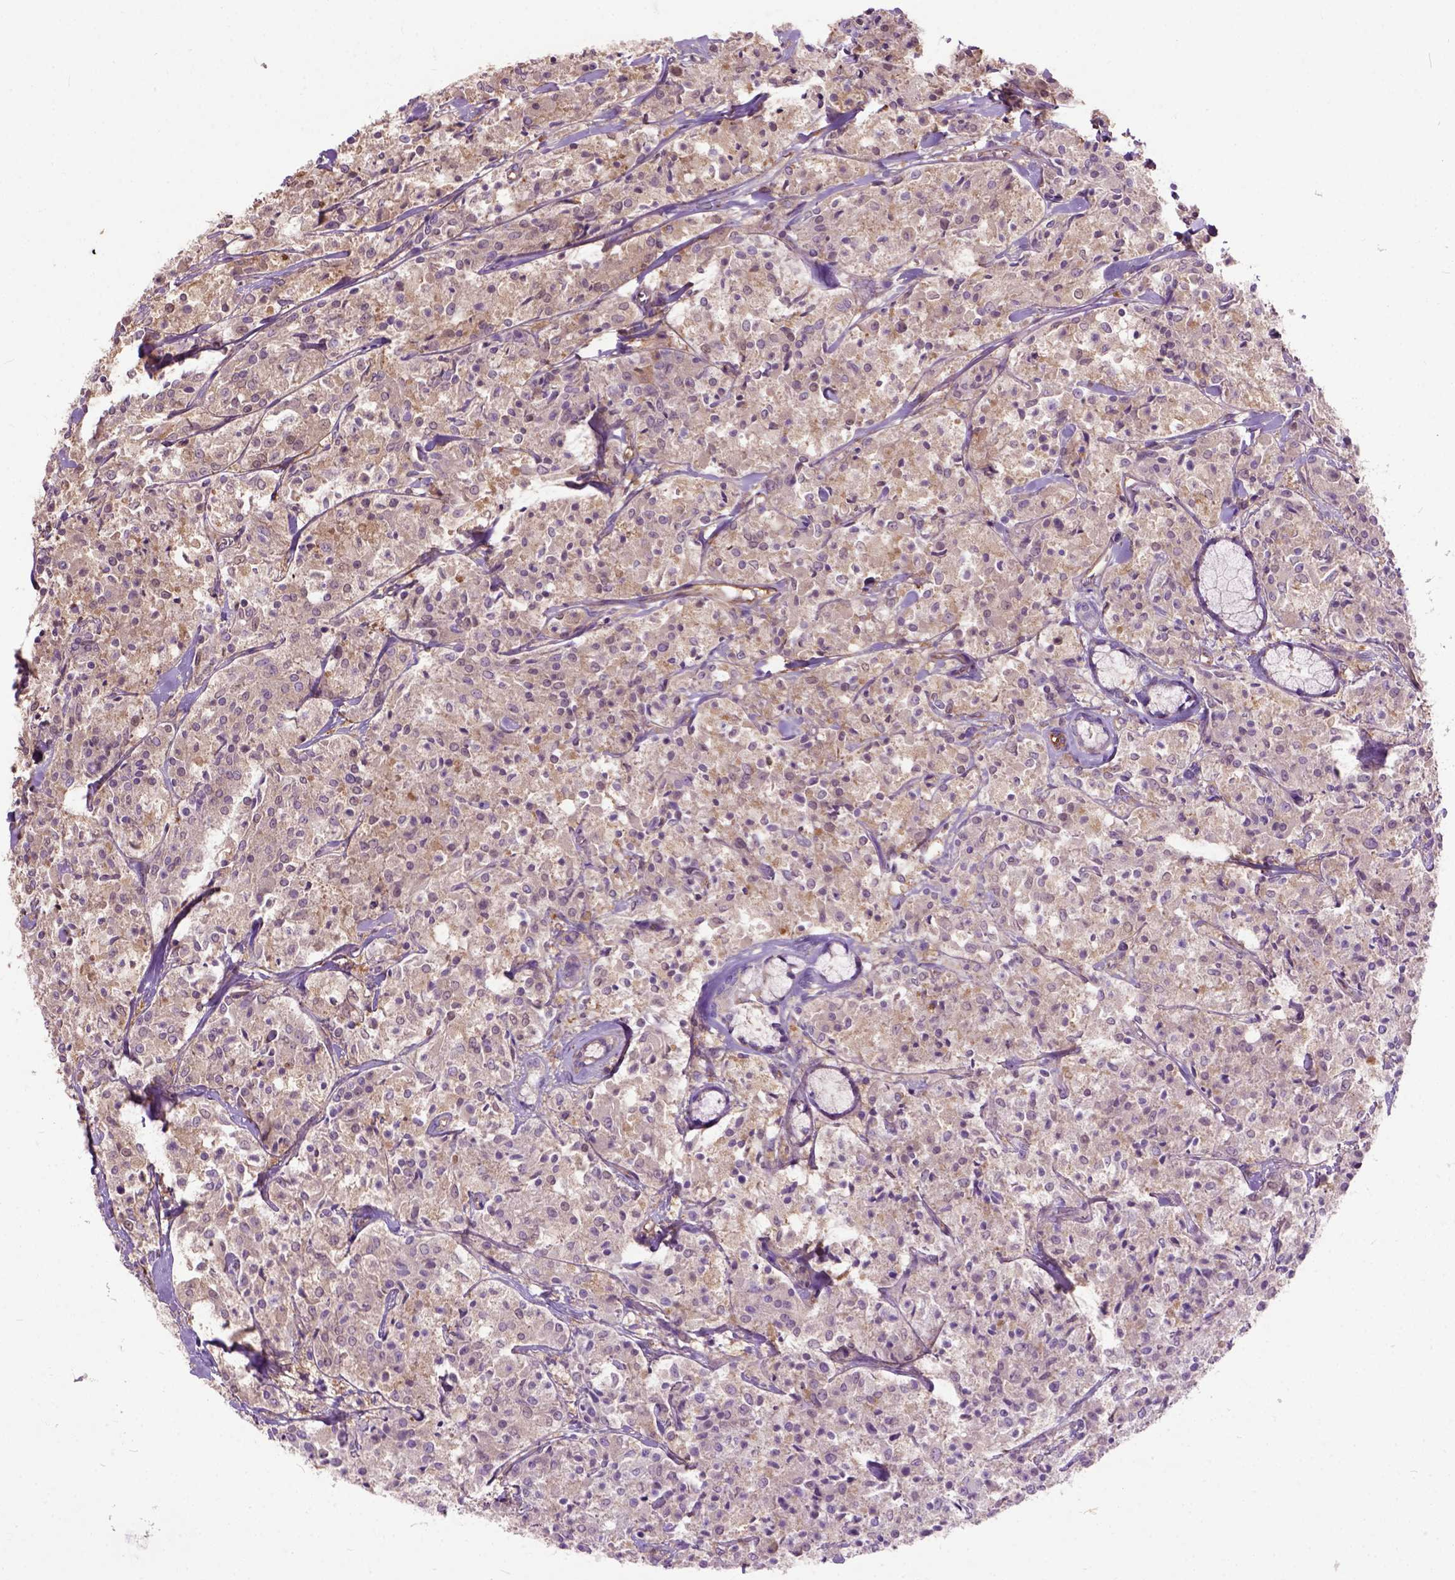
{"staining": {"intensity": "weak", "quantity": "25%-75%", "location": "cytoplasmic/membranous"}, "tissue": "carcinoid", "cell_type": "Tumor cells", "image_type": "cancer", "snomed": [{"axis": "morphology", "description": "Carcinoid, malignant, NOS"}, {"axis": "topography", "description": "Lung"}], "caption": "This image exhibits immunohistochemistry staining of carcinoid (malignant), with low weak cytoplasmic/membranous staining in approximately 25%-75% of tumor cells.", "gene": "SEMA4F", "patient": {"sex": "male", "age": 71}}